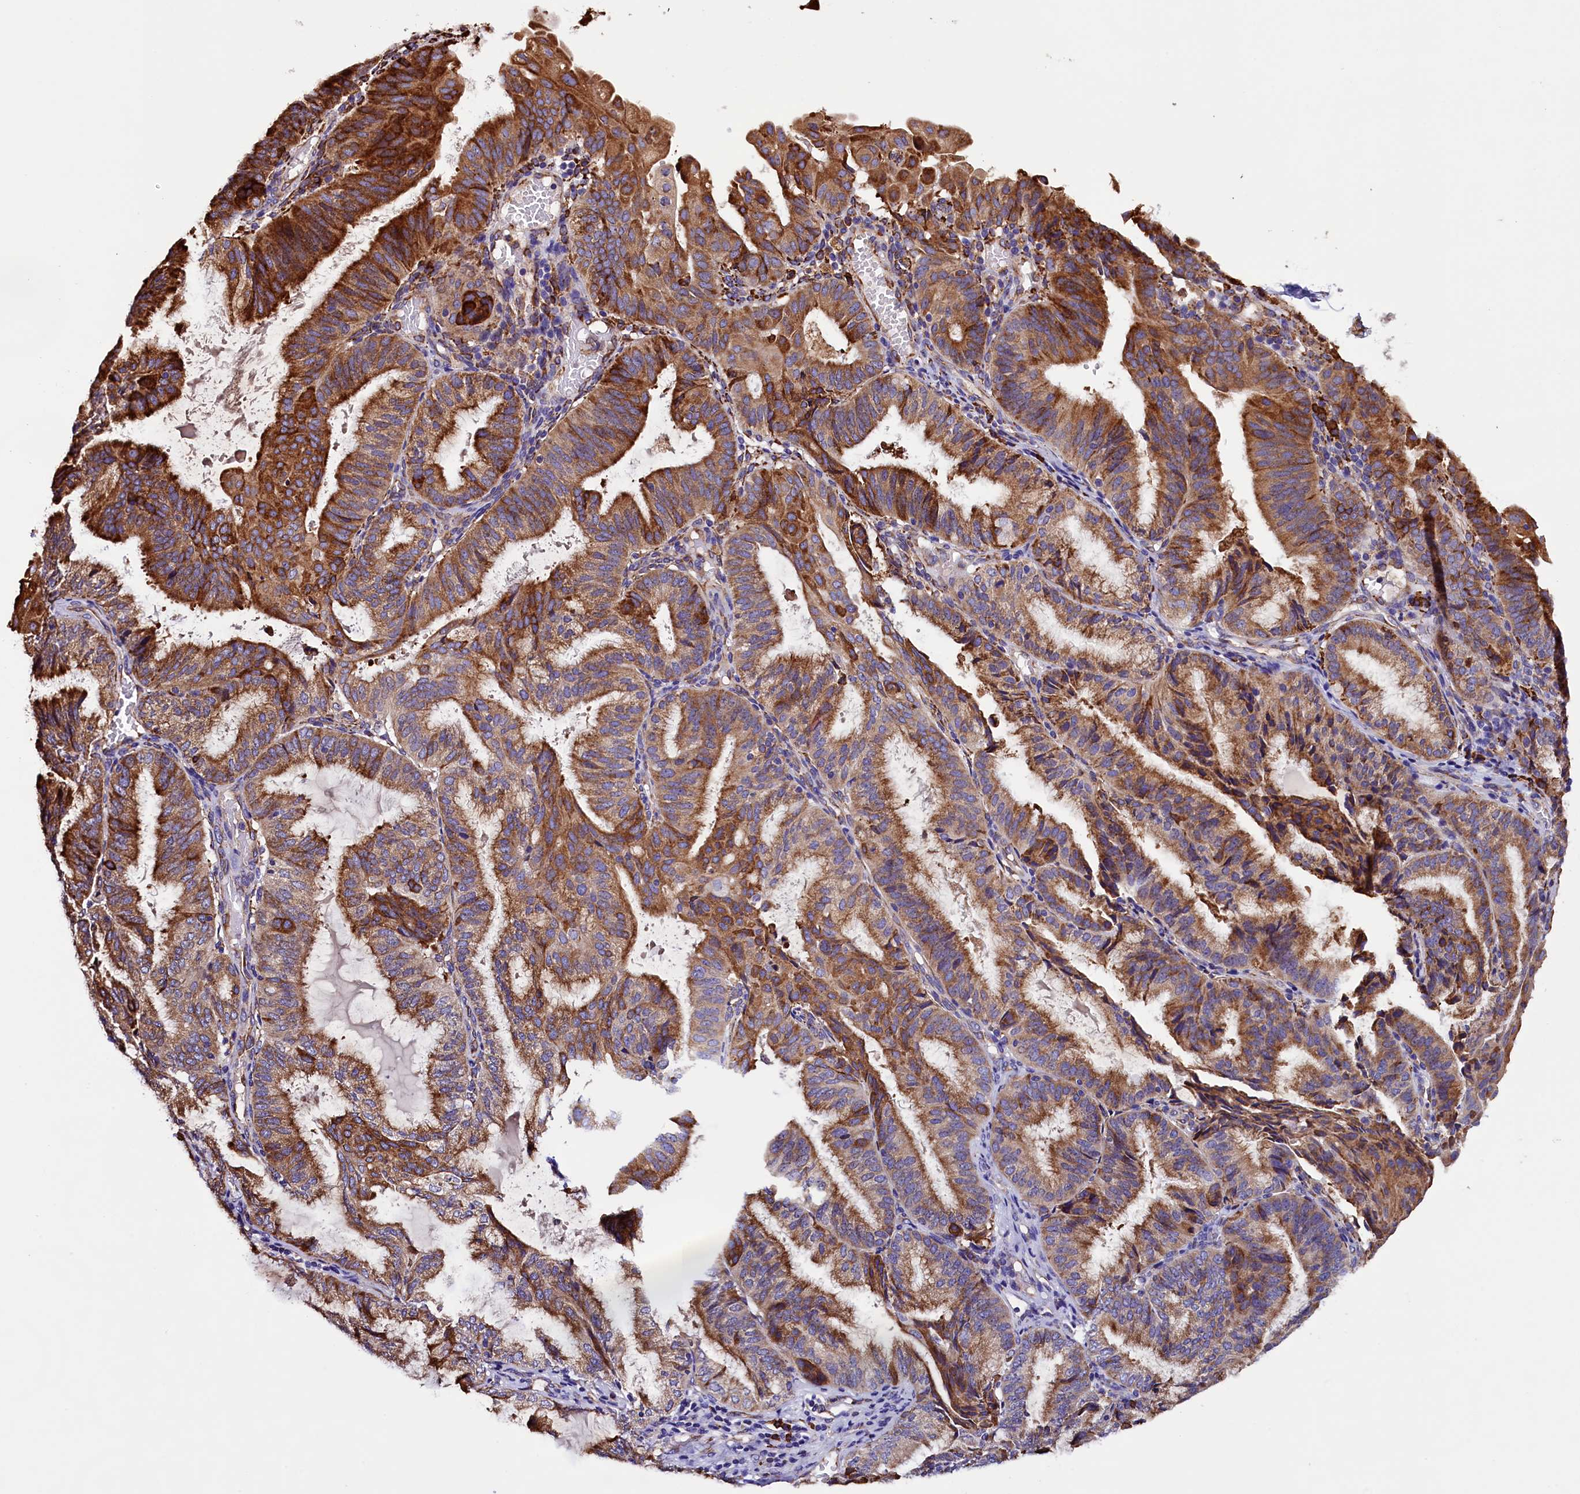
{"staining": {"intensity": "strong", "quantity": ">75%", "location": "cytoplasmic/membranous"}, "tissue": "endometrial cancer", "cell_type": "Tumor cells", "image_type": "cancer", "snomed": [{"axis": "morphology", "description": "Adenocarcinoma, NOS"}, {"axis": "topography", "description": "Endometrium"}], "caption": "This is an image of IHC staining of adenocarcinoma (endometrial), which shows strong positivity in the cytoplasmic/membranous of tumor cells.", "gene": "CAPS2", "patient": {"sex": "female", "age": 49}}